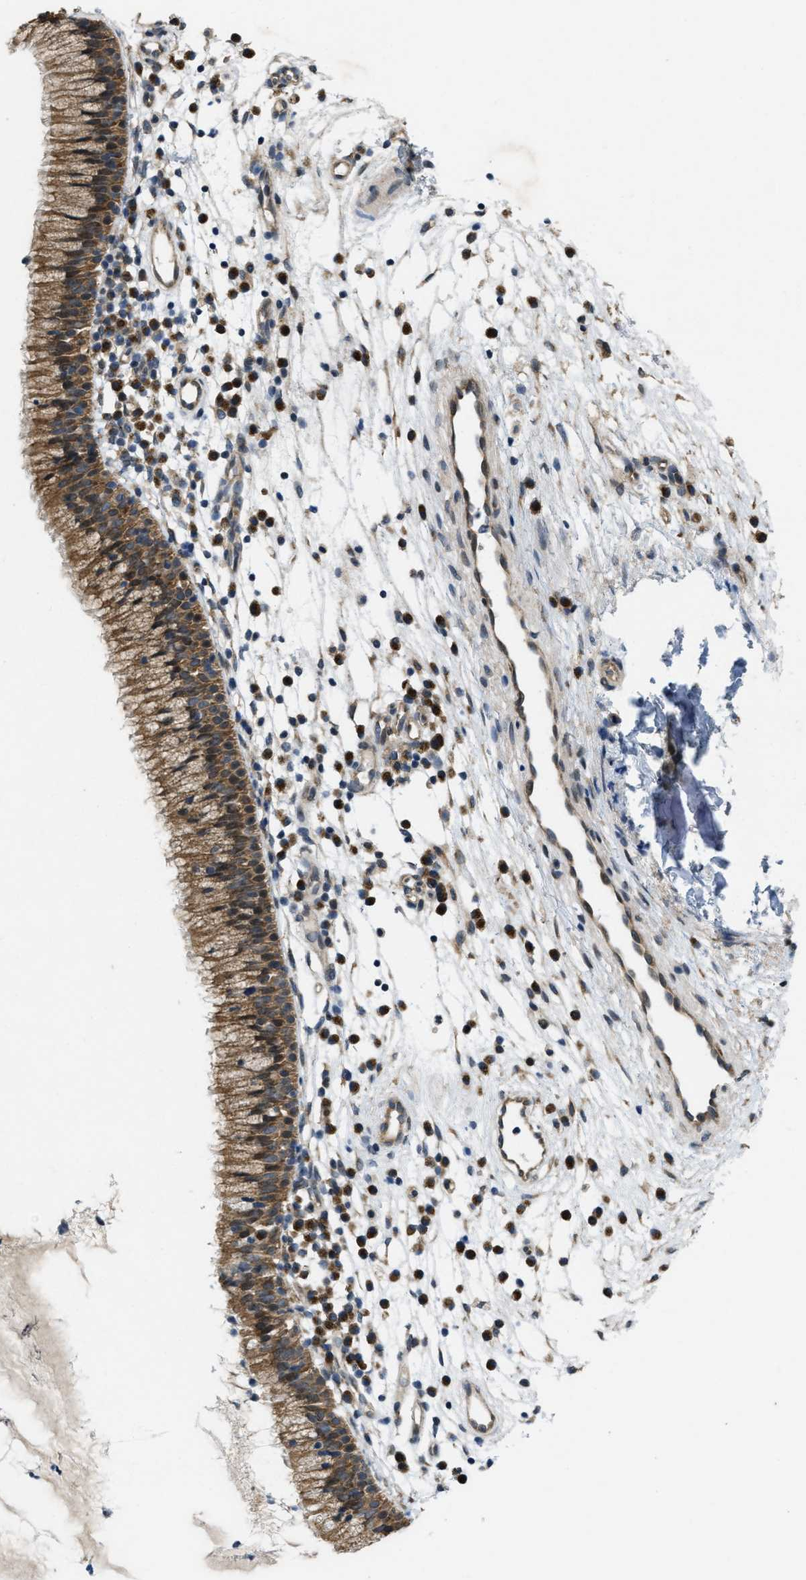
{"staining": {"intensity": "strong", "quantity": ">75%", "location": "cytoplasmic/membranous"}, "tissue": "nasopharynx", "cell_type": "Respiratory epithelial cells", "image_type": "normal", "snomed": [{"axis": "morphology", "description": "Normal tissue, NOS"}, {"axis": "topography", "description": "Nasopharynx"}], "caption": "Immunohistochemistry (IHC) staining of normal nasopharynx, which reveals high levels of strong cytoplasmic/membranous positivity in about >75% of respiratory epithelial cells indicating strong cytoplasmic/membranous protein expression. The staining was performed using DAB (brown) for protein detection and nuclei were counterstained in hematoxylin (blue).", "gene": "IFNLR1", "patient": {"sex": "male", "age": 21}}